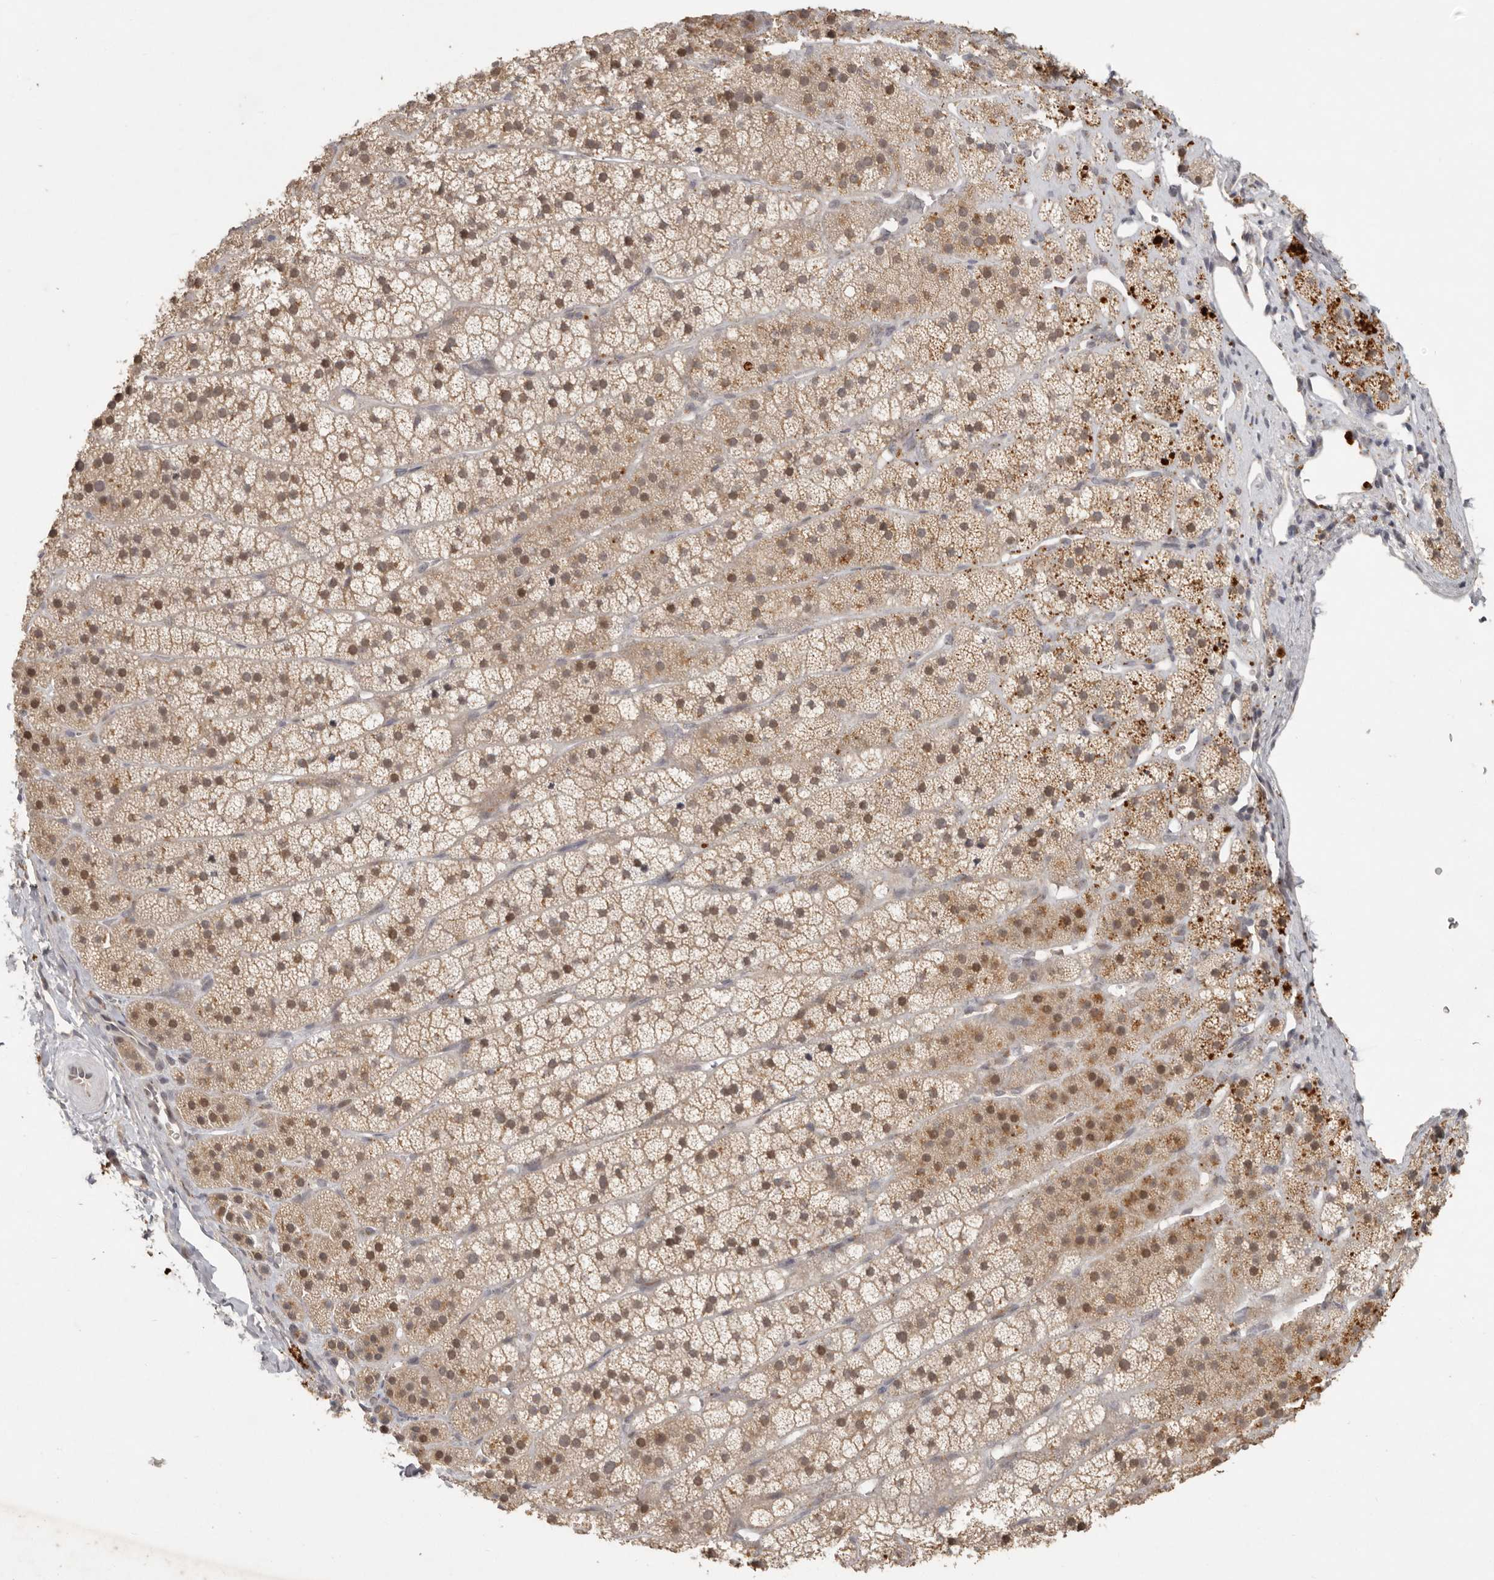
{"staining": {"intensity": "moderate", "quantity": ">75%", "location": "cytoplasmic/membranous,nuclear"}, "tissue": "adrenal gland", "cell_type": "Glandular cells", "image_type": "normal", "snomed": [{"axis": "morphology", "description": "Normal tissue, NOS"}, {"axis": "topography", "description": "Adrenal gland"}], "caption": "An immunohistochemistry micrograph of benign tissue is shown. Protein staining in brown highlights moderate cytoplasmic/membranous,nuclear positivity in adrenal gland within glandular cells.", "gene": "LRRC75A", "patient": {"sex": "female", "age": 44}}